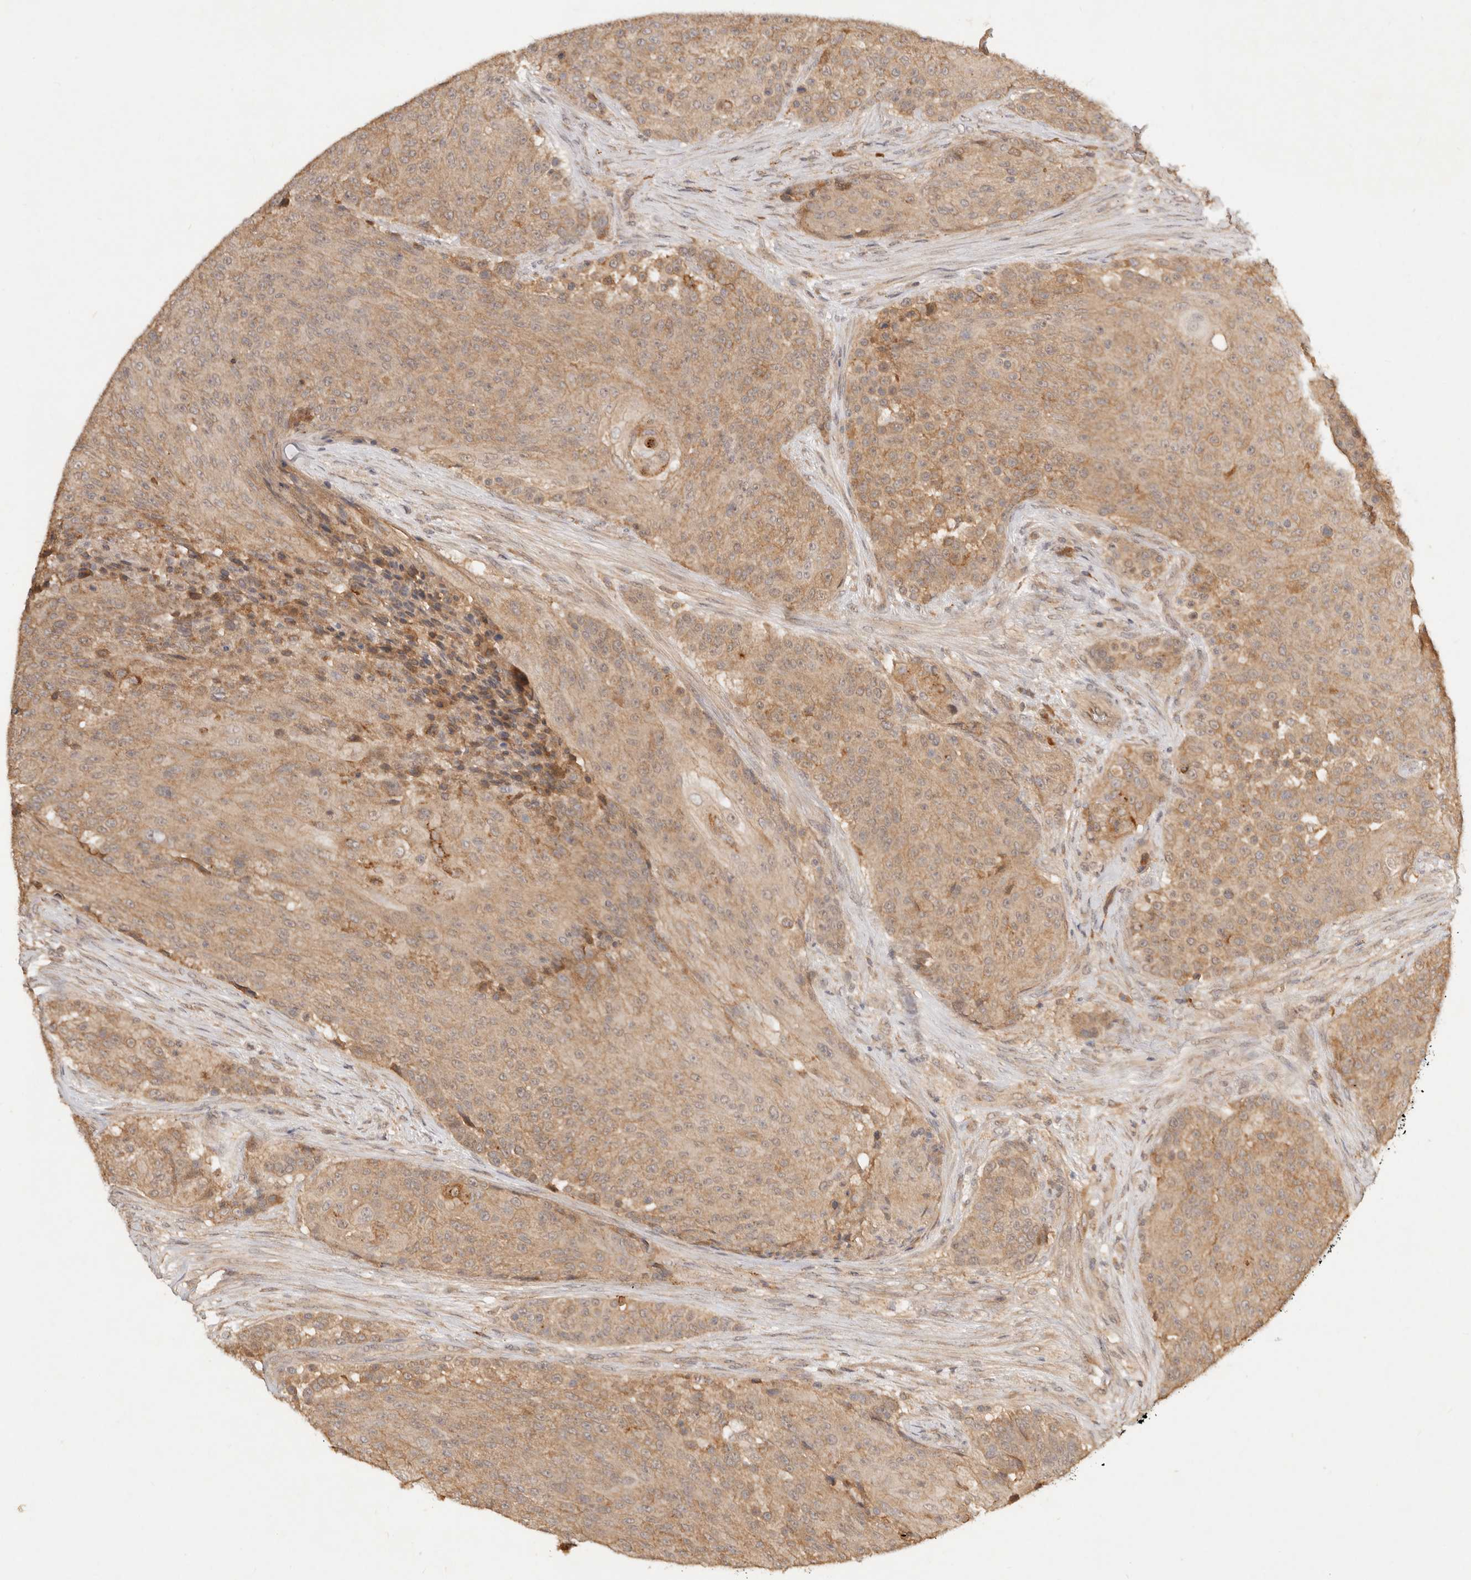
{"staining": {"intensity": "moderate", "quantity": ">75%", "location": "cytoplasmic/membranous"}, "tissue": "urothelial cancer", "cell_type": "Tumor cells", "image_type": "cancer", "snomed": [{"axis": "morphology", "description": "Urothelial carcinoma, High grade"}, {"axis": "topography", "description": "Urinary bladder"}], "caption": "Tumor cells show medium levels of moderate cytoplasmic/membranous staining in about >75% of cells in high-grade urothelial carcinoma. The staining was performed using DAB, with brown indicating positive protein expression. Nuclei are stained blue with hematoxylin.", "gene": "FREM2", "patient": {"sex": "female", "age": 63}}